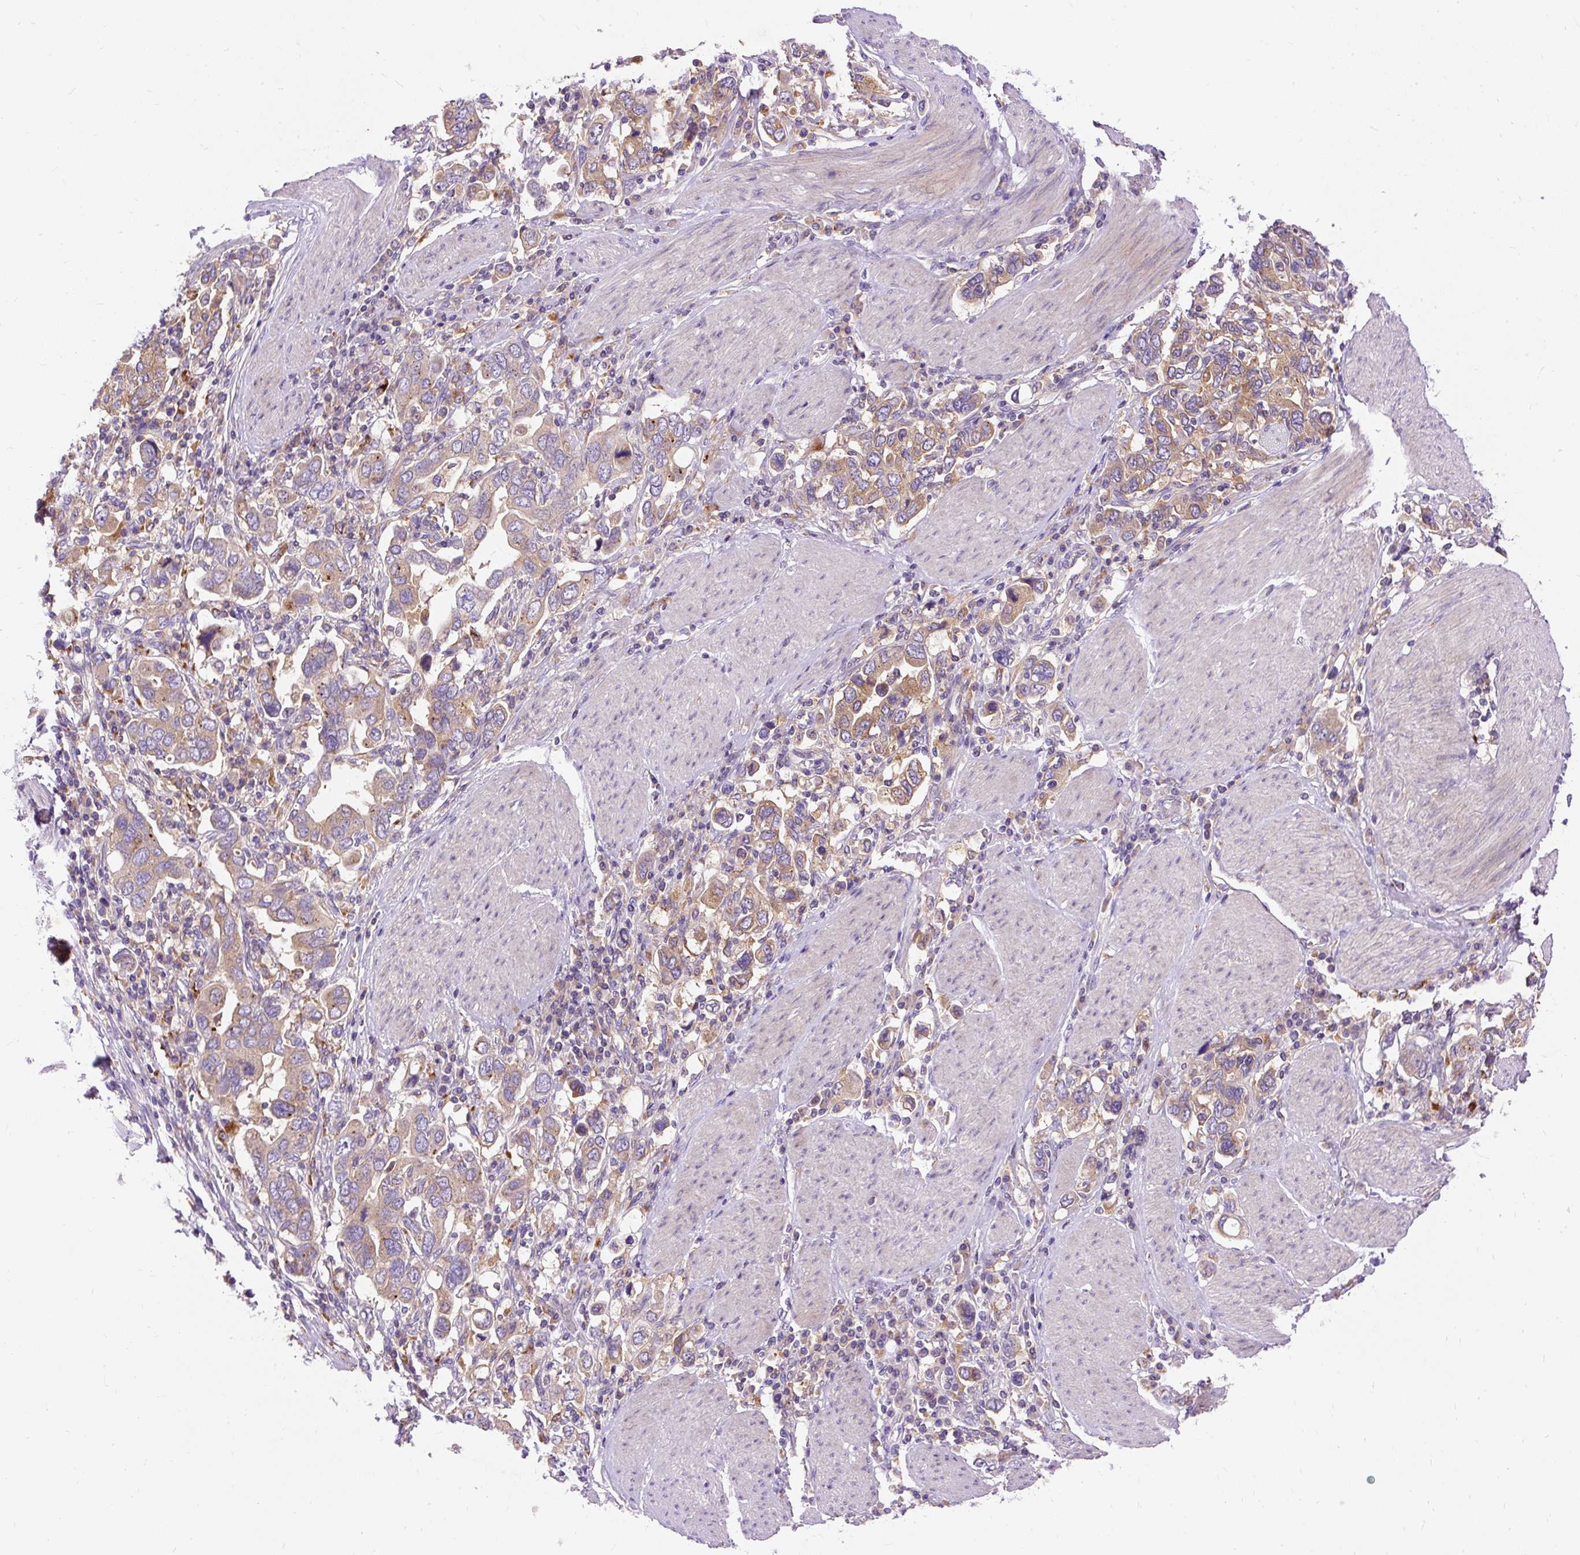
{"staining": {"intensity": "moderate", "quantity": "25%-75%", "location": "cytoplasmic/membranous"}, "tissue": "stomach cancer", "cell_type": "Tumor cells", "image_type": "cancer", "snomed": [{"axis": "morphology", "description": "Adenocarcinoma, NOS"}, {"axis": "topography", "description": "Stomach, upper"}], "caption": "A brown stain shows moderate cytoplasmic/membranous expression of a protein in stomach cancer tumor cells.", "gene": "OR4K15", "patient": {"sex": "male", "age": 62}}